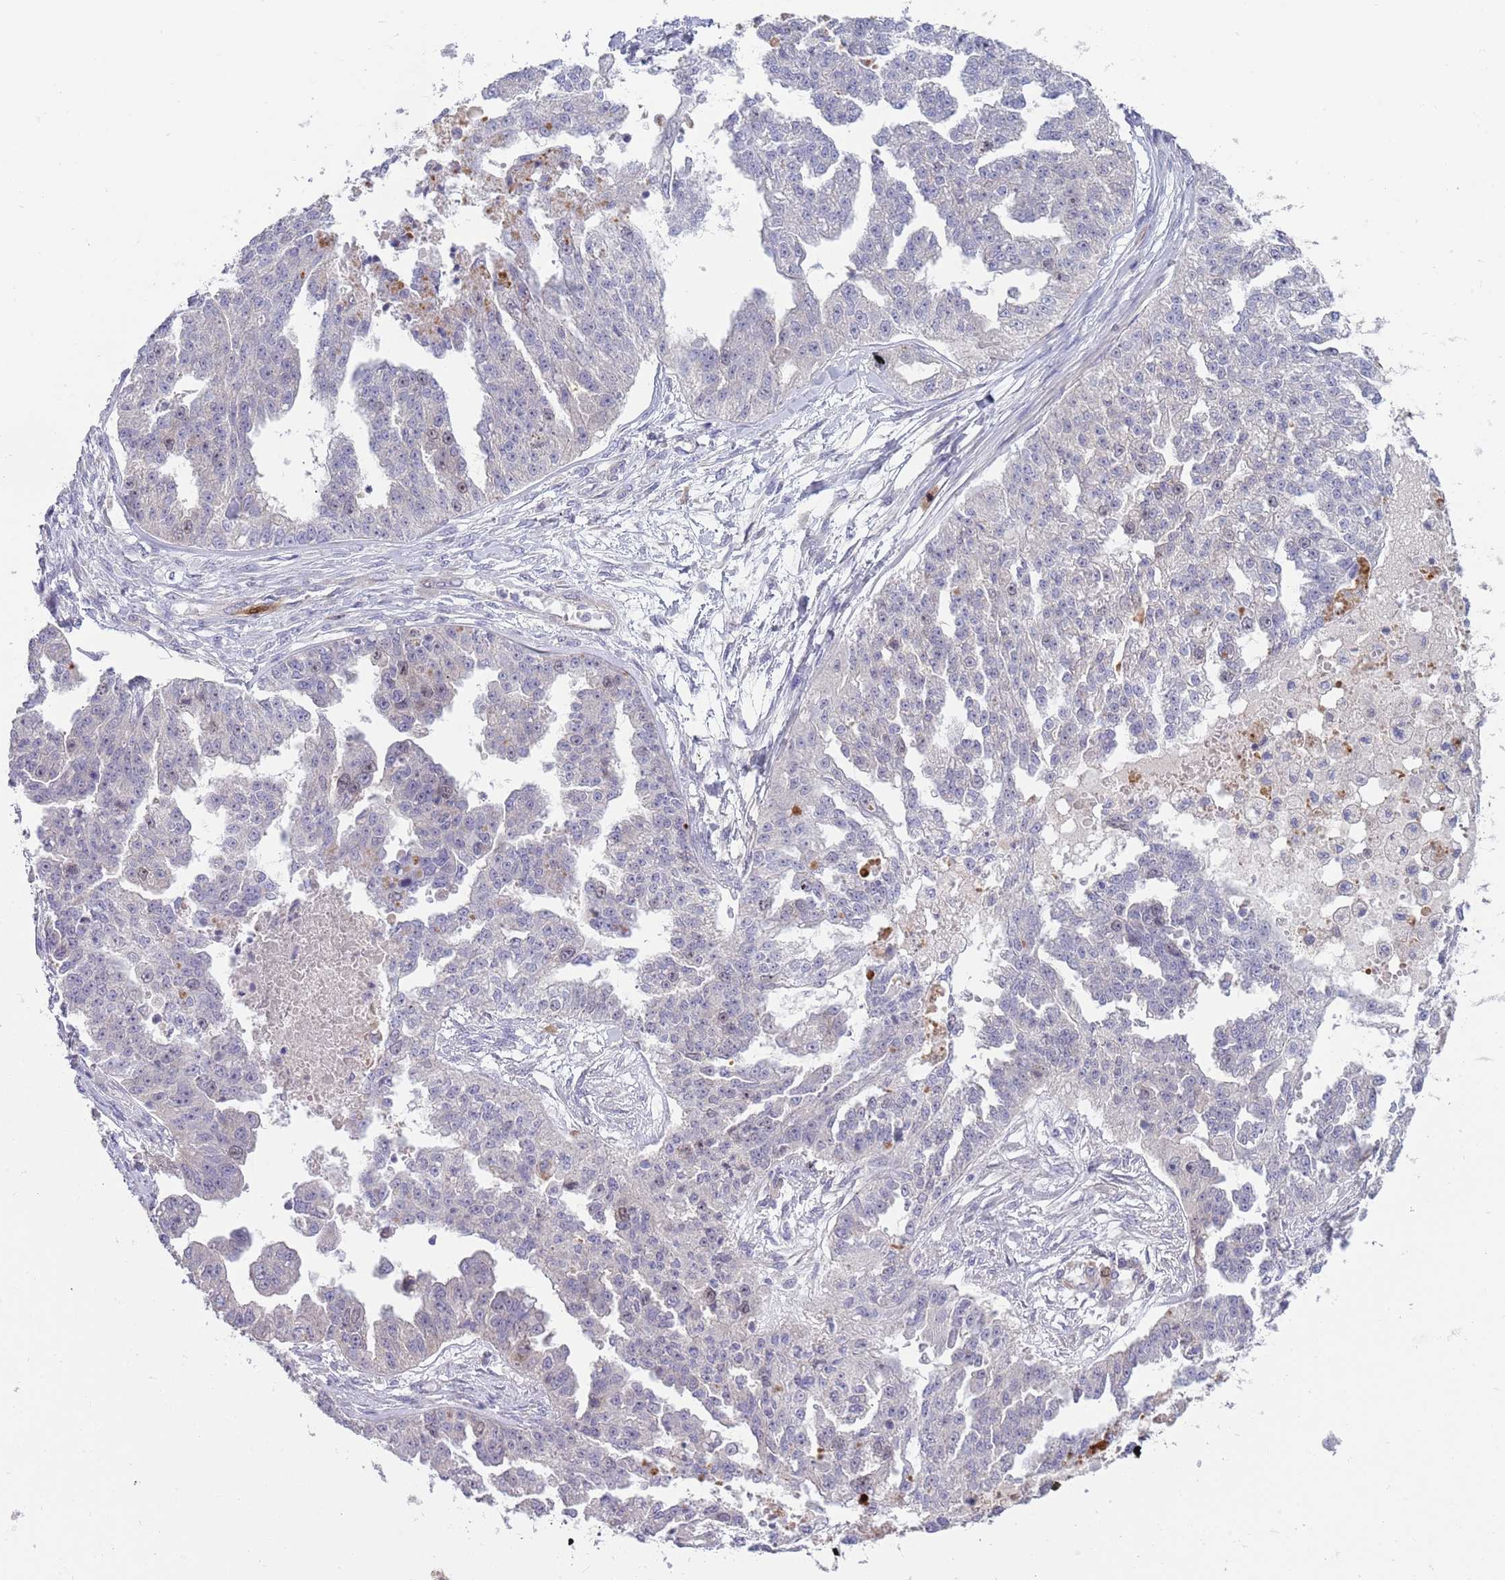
{"staining": {"intensity": "negative", "quantity": "none", "location": "none"}, "tissue": "ovarian cancer", "cell_type": "Tumor cells", "image_type": "cancer", "snomed": [{"axis": "morphology", "description": "Cystadenocarcinoma, serous, NOS"}, {"axis": "topography", "description": "Ovary"}], "caption": "Human ovarian cancer stained for a protein using immunohistochemistry (IHC) shows no staining in tumor cells.", "gene": "PIMREG", "patient": {"sex": "female", "age": 58}}